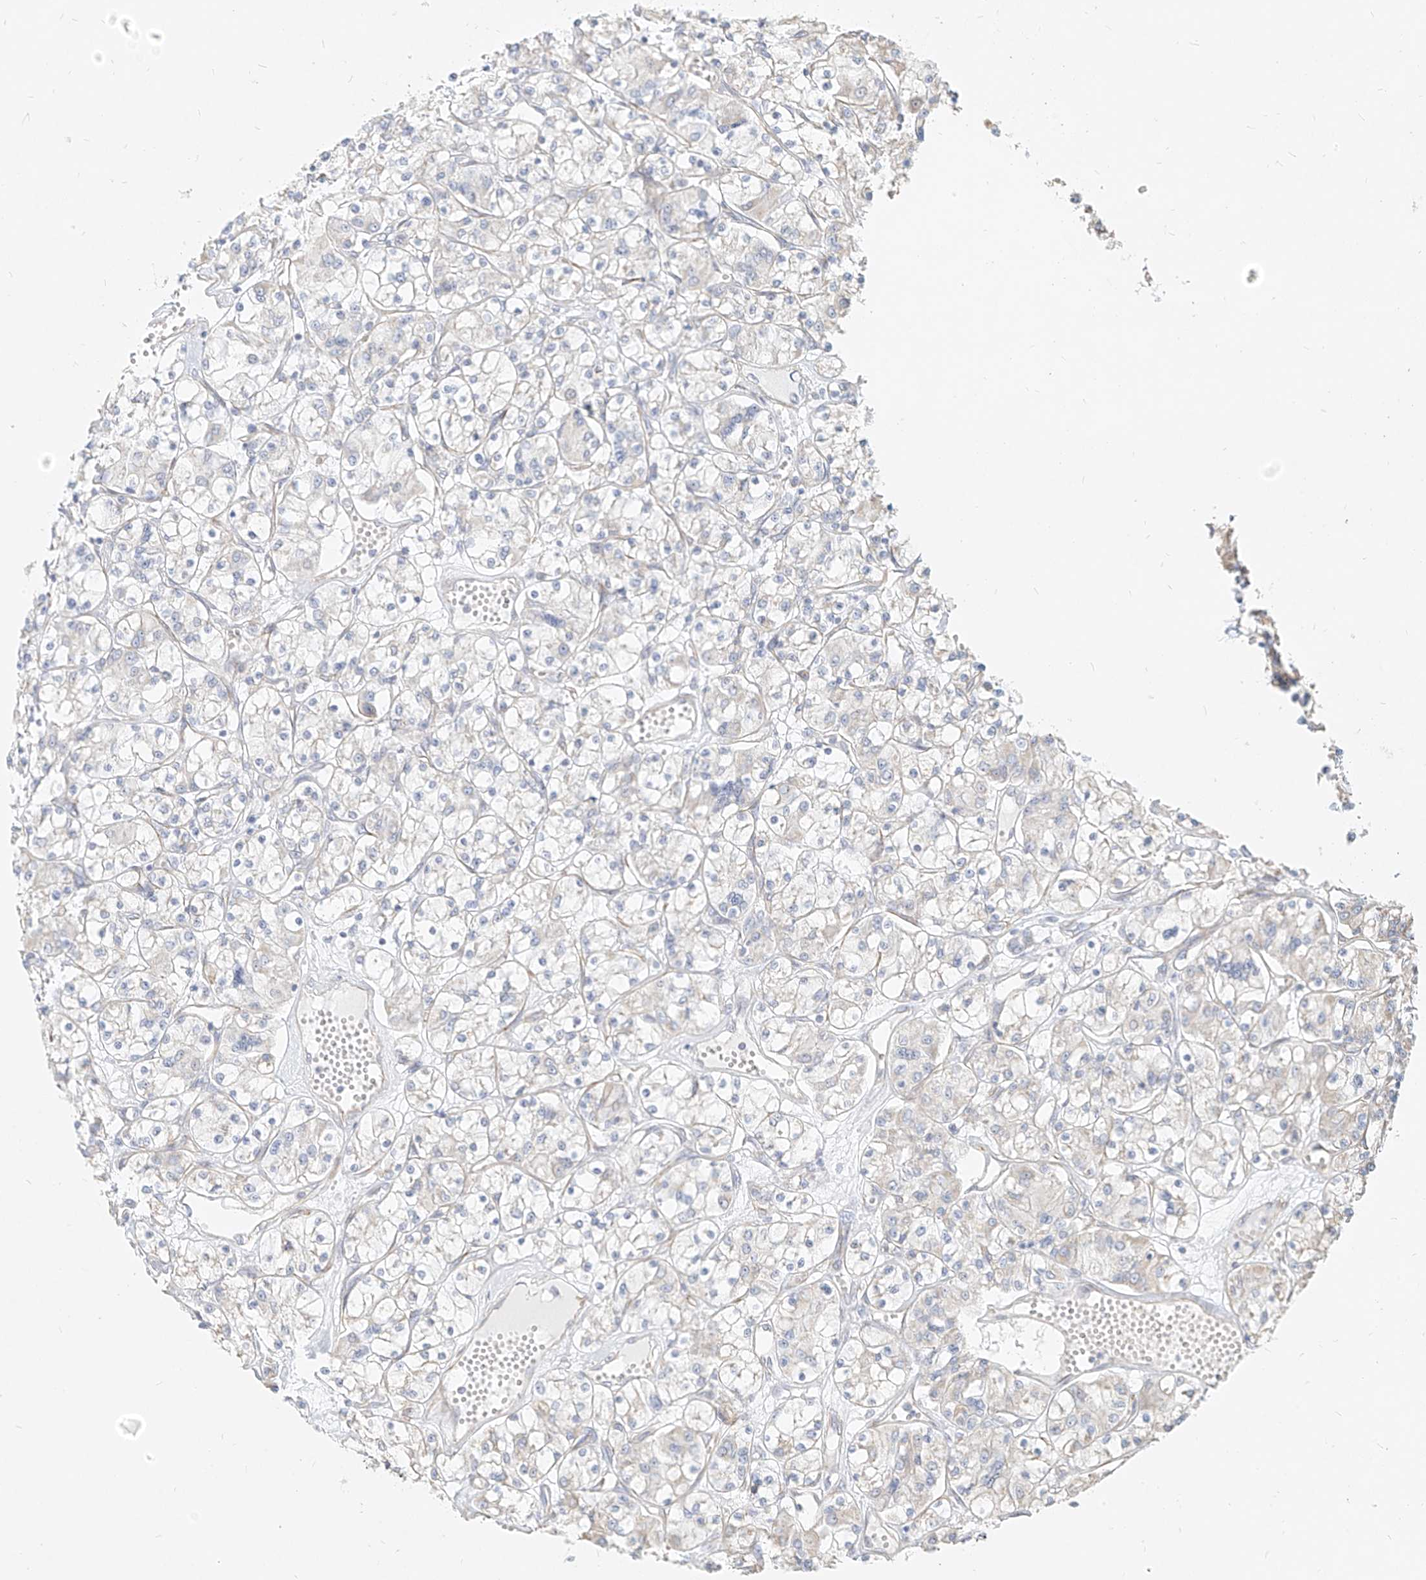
{"staining": {"intensity": "negative", "quantity": "none", "location": "none"}, "tissue": "renal cancer", "cell_type": "Tumor cells", "image_type": "cancer", "snomed": [{"axis": "morphology", "description": "Adenocarcinoma, NOS"}, {"axis": "topography", "description": "Kidney"}], "caption": "Immunohistochemistry (IHC) of renal cancer (adenocarcinoma) reveals no staining in tumor cells.", "gene": "ITPKB", "patient": {"sex": "female", "age": 59}}